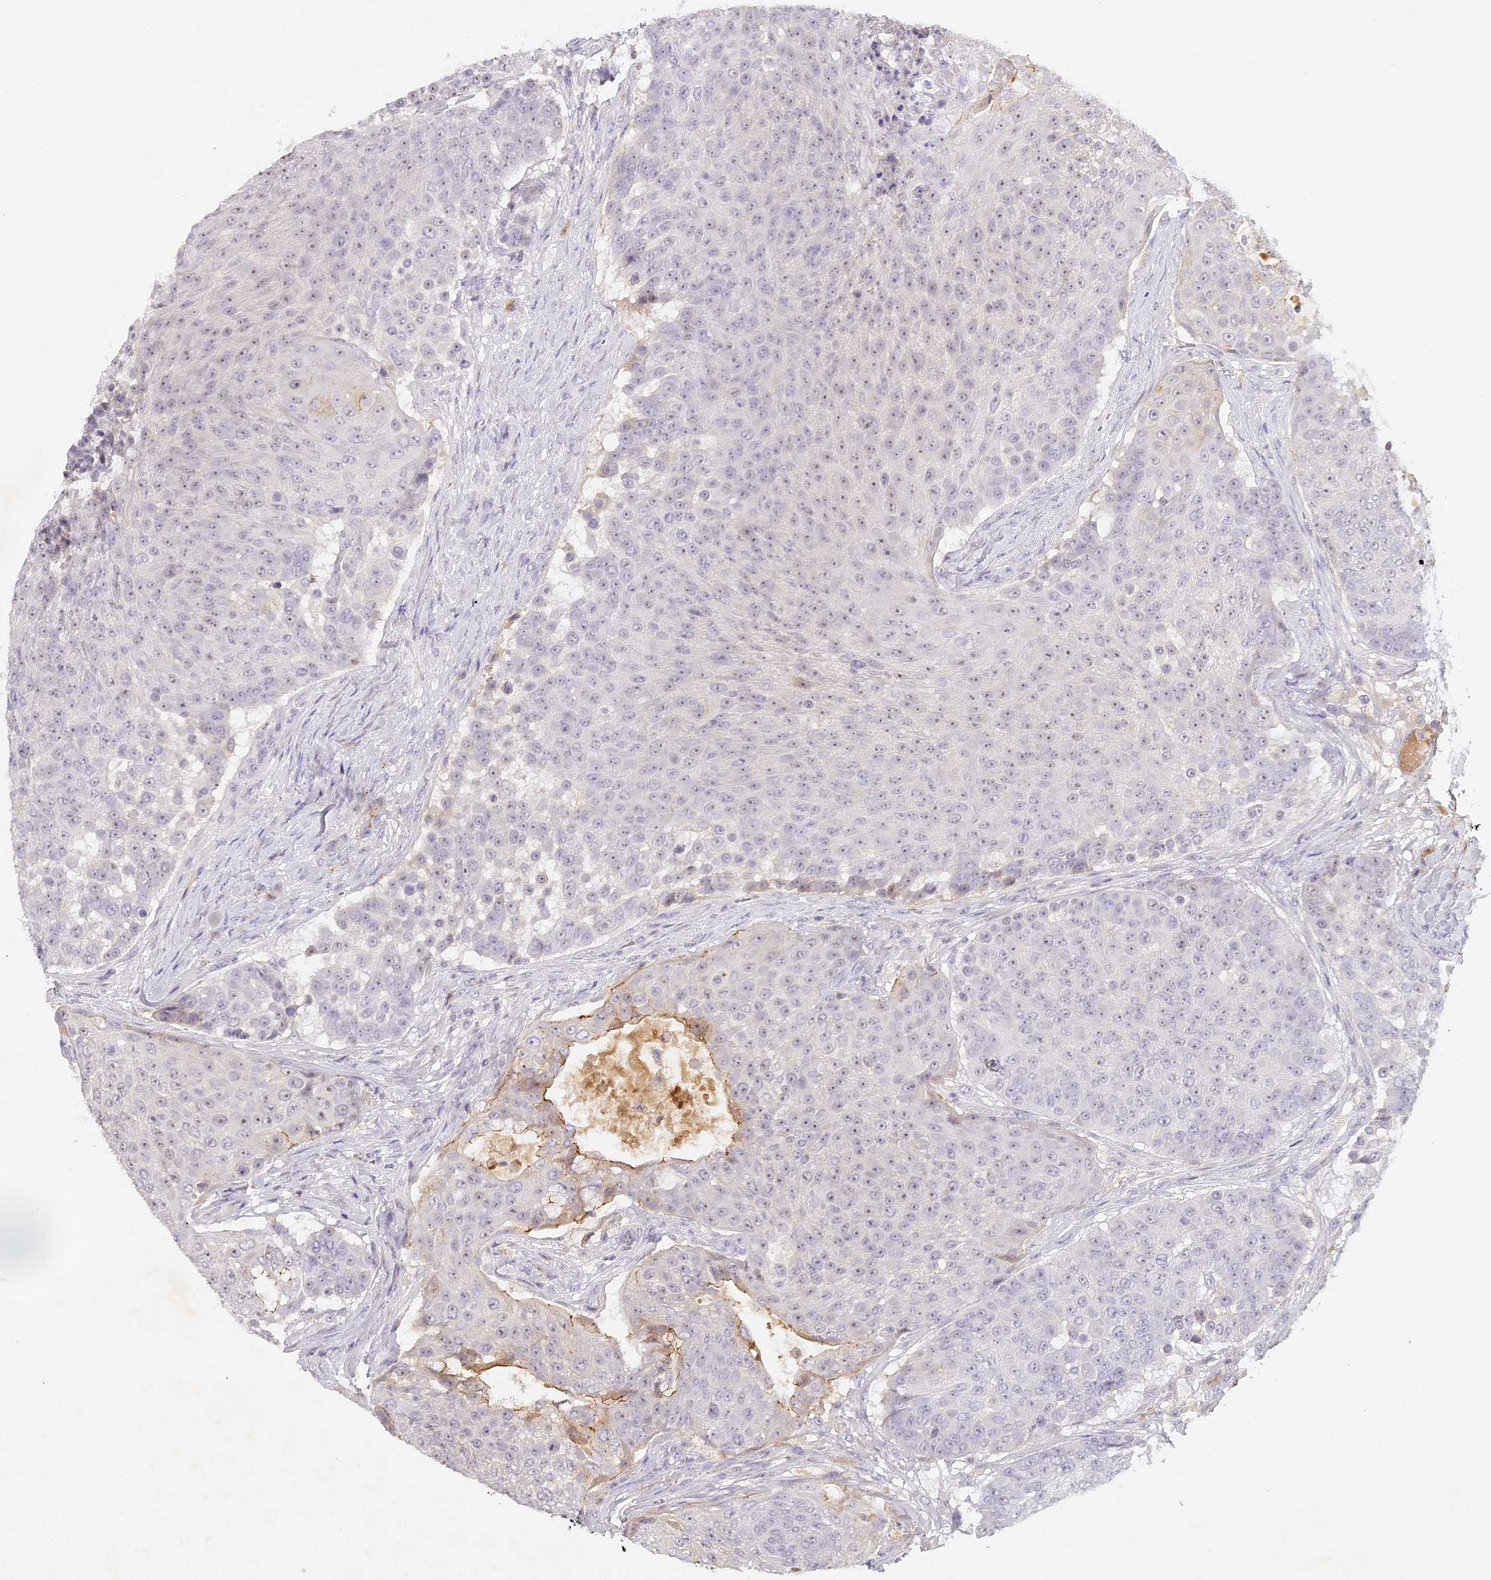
{"staining": {"intensity": "negative", "quantity": "none", "location": "none"}, "tissue": "urothelial cancer", "cell_type": "Tumor cells", "image_type": "cancer", "snomed": [{"axis": "morphology", "description": "Urothelial carcinoma, High grade"}, {"axis": "topography", "description": "Urinary bladder"}], "caption": "IHC of urothelial cancer displays no staining in tumor cells.", "gene": "ELL3", "patient": {"sex": "female", "age": 63}}